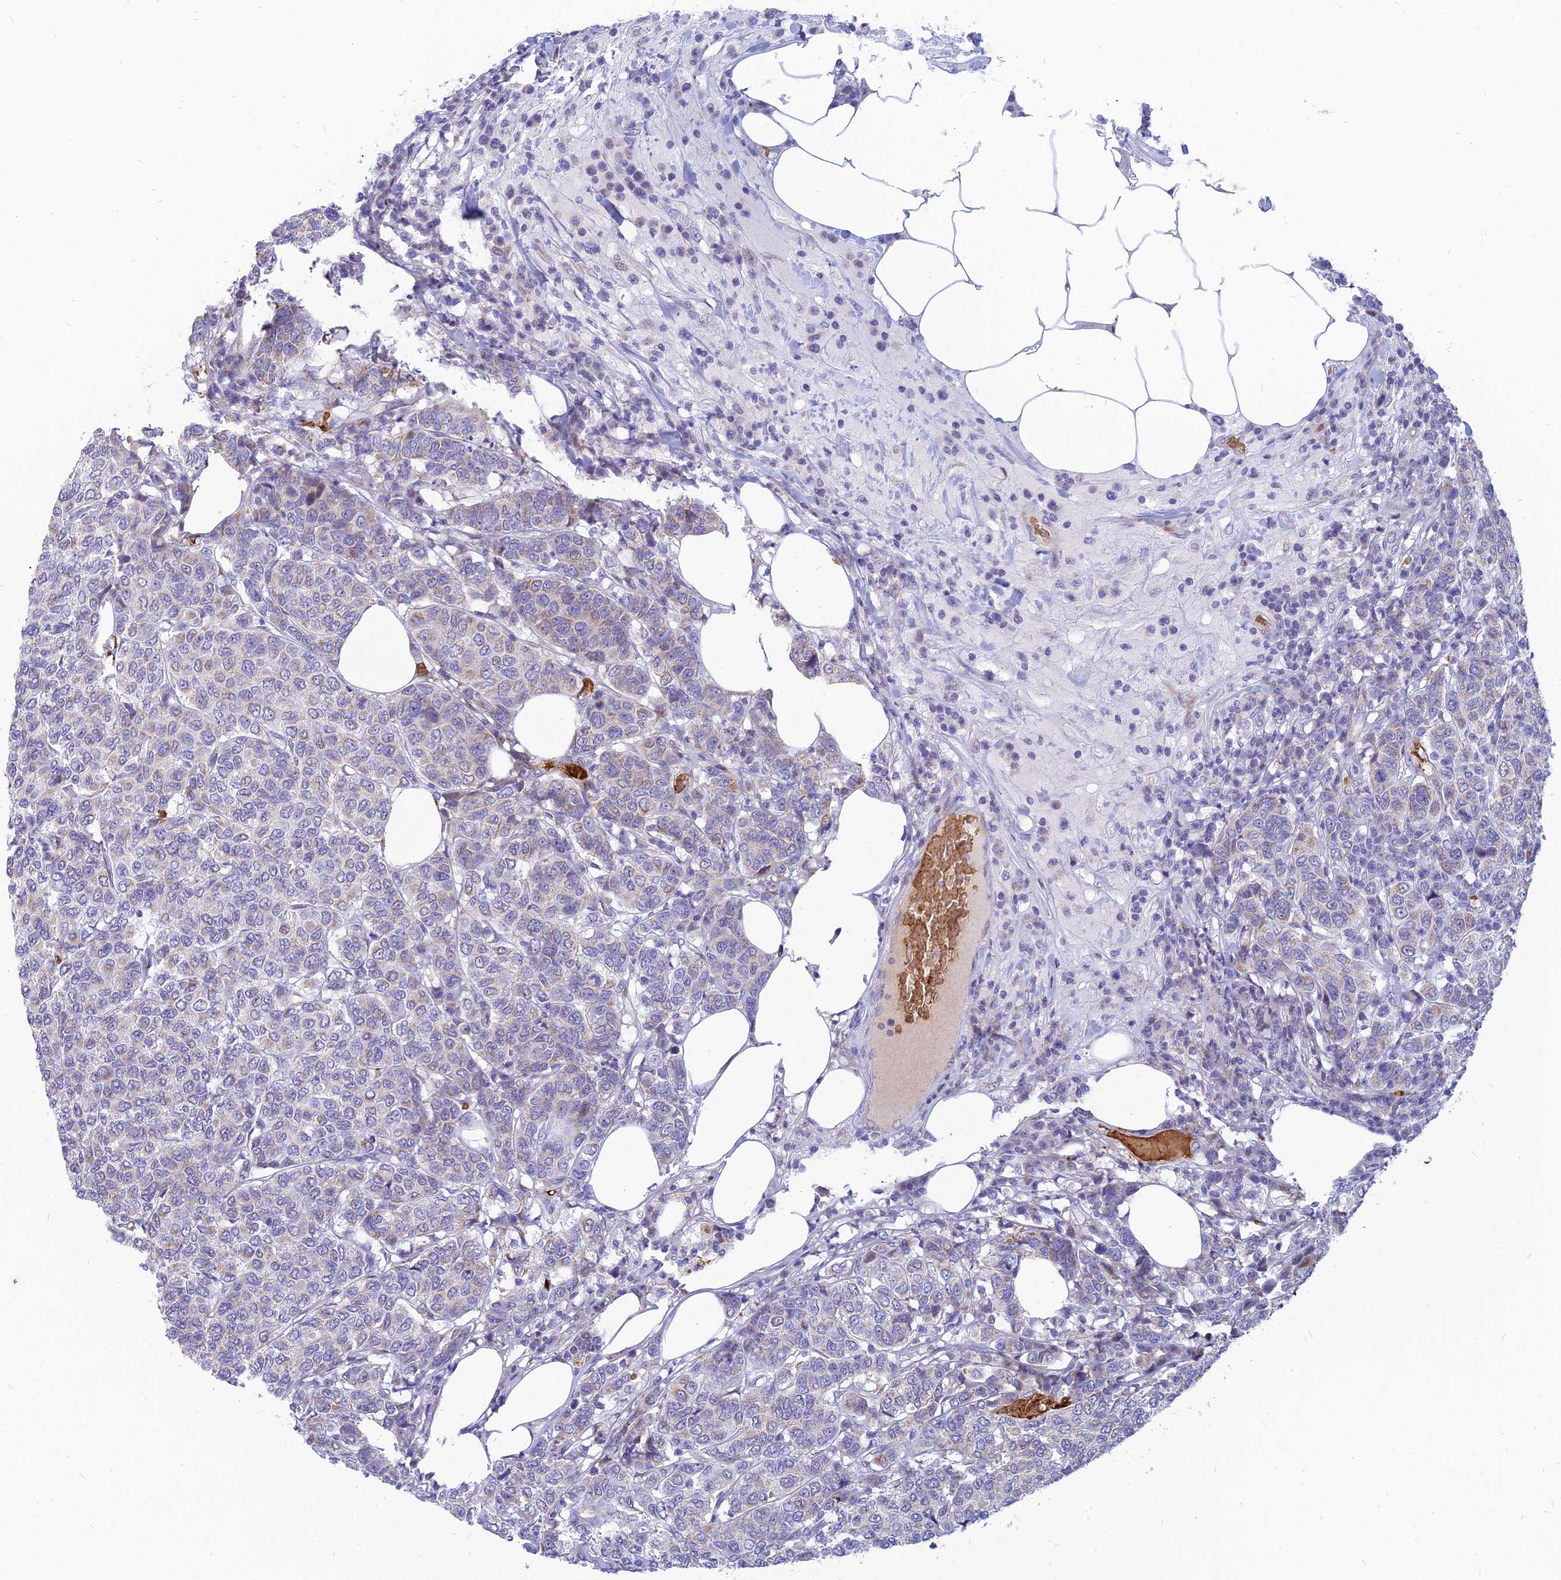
{"staining": {"intensity": "weak", "quantity": "<25%", "location": "cytoplasmic/membranous"}, "tissue": "breast cancer", "cell_type": "Tumor cells", "image_type": "cancer", "snomed": [{"axis": "morphology", "description": "Duct carcinoma"}, {"axis": "topography", "description": "Breast"}], "caption": "A high-resolution micrograph shows immunohistochemistry staining of breast infiltrating ductal carcinoma, which shows no significant positivity in tumor cells. (Immunohistochemistry, brightfield microscopy, high magnification).", "gene": "HHAT", "patient": {"sex": "female", "age": 55}}